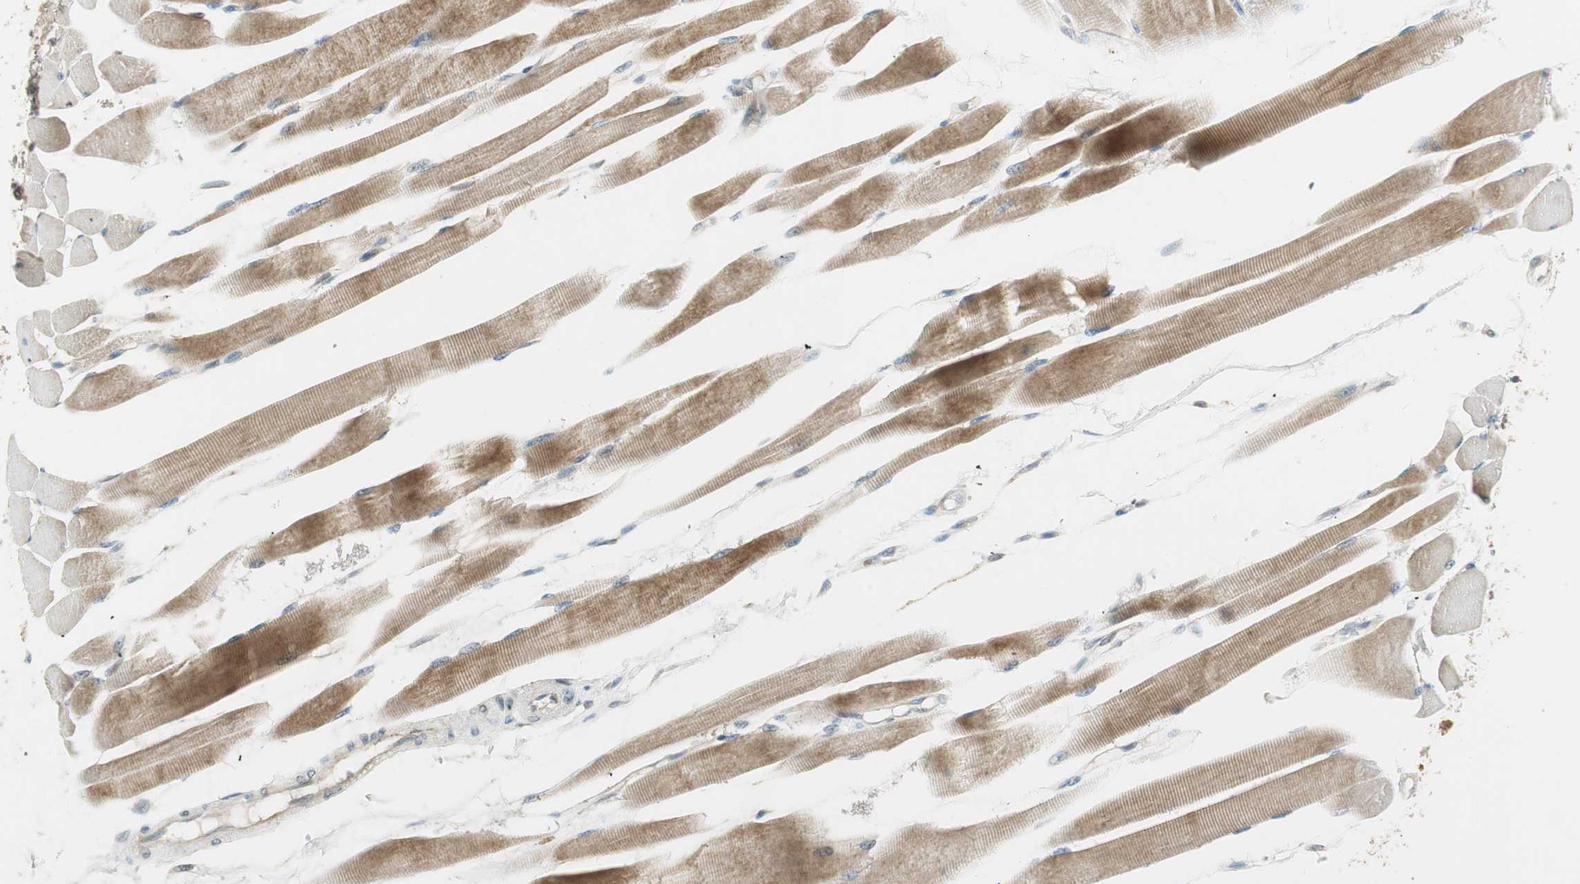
{"staining": {"intensity": "moderate", "quantity": ">75%", "location": "cytoplasmic/membranous"}, "tissue": "skeletal muscle", "cell_type": "Myocytes", "image_type": "normal", "snomed": [{"axis": "morphology", "description": "Normal tissue, NOS"}, {"axis": "topography", "description": "Skeletal muscle"}, {"axis": "topography", "description": "Peripheral nerve tissue"}], "caption": "This is an image of IHC staining of normal skeletal muscle, which shows moderate expression in the cytoplasmic/membranous of myocytes.", "gene": "USP2", "patient": {"sex": "female", "age": 84}}